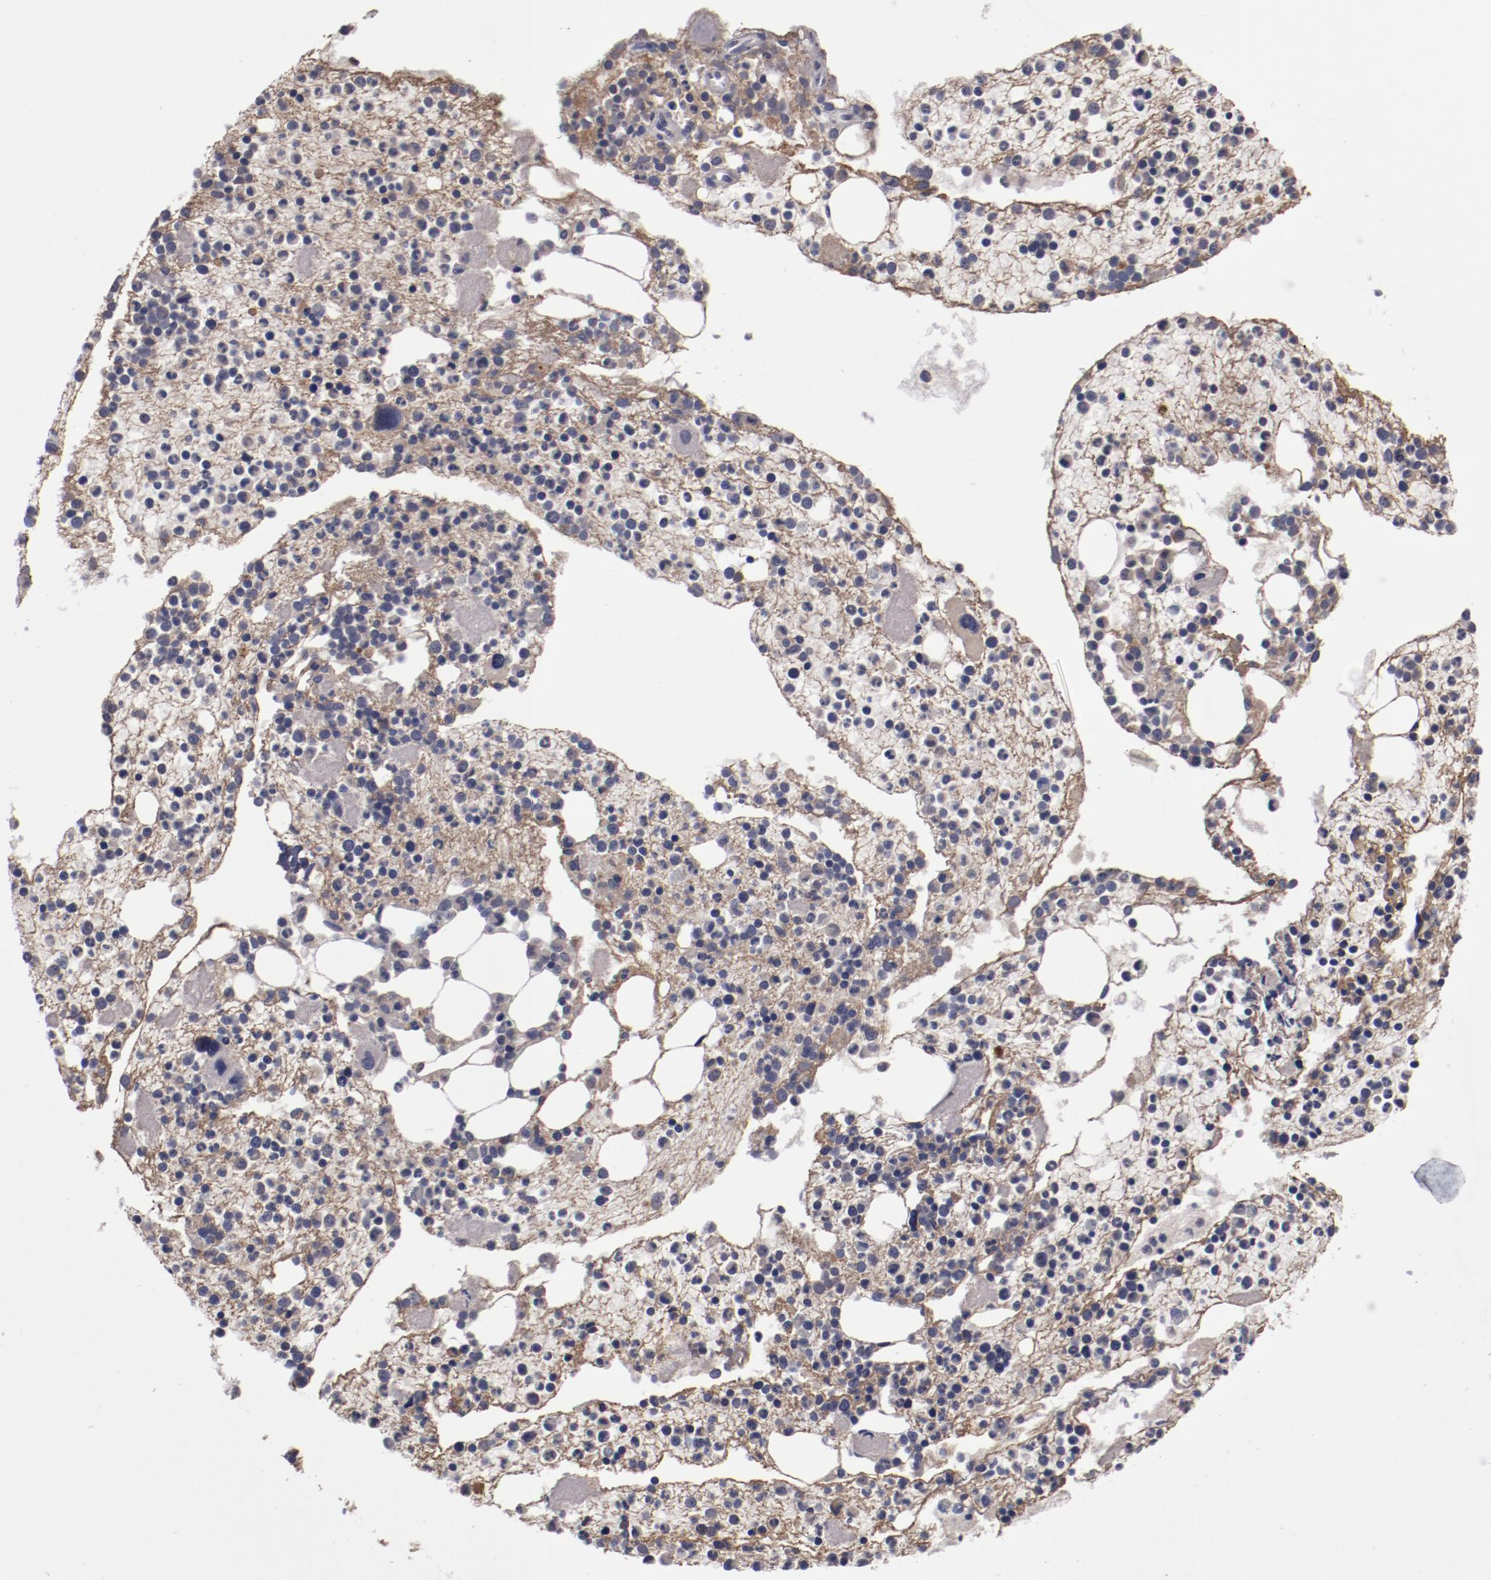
{"staining": {"intensity": "moderate", "quantity": "25%-75%", "location": "cytoplasmic/membranous"}, "tissue": "bone marrow", "cell_type": "Hematopoietic cells", "image_type": "normal", "snomed": [{"axis": "morphology", "description": "Normal tissue, NOS"}, {"axis": "topography", "description": "Bone marrow"}], "caption": "Immunohistochemical staining of normal human bone marrow shows medium levels of moderate cytoplasmic/membranous expression in about 25%-75% of hematopoietic cells.", "gene": "CP", "patient": {"sex": "male", "age": 15}}